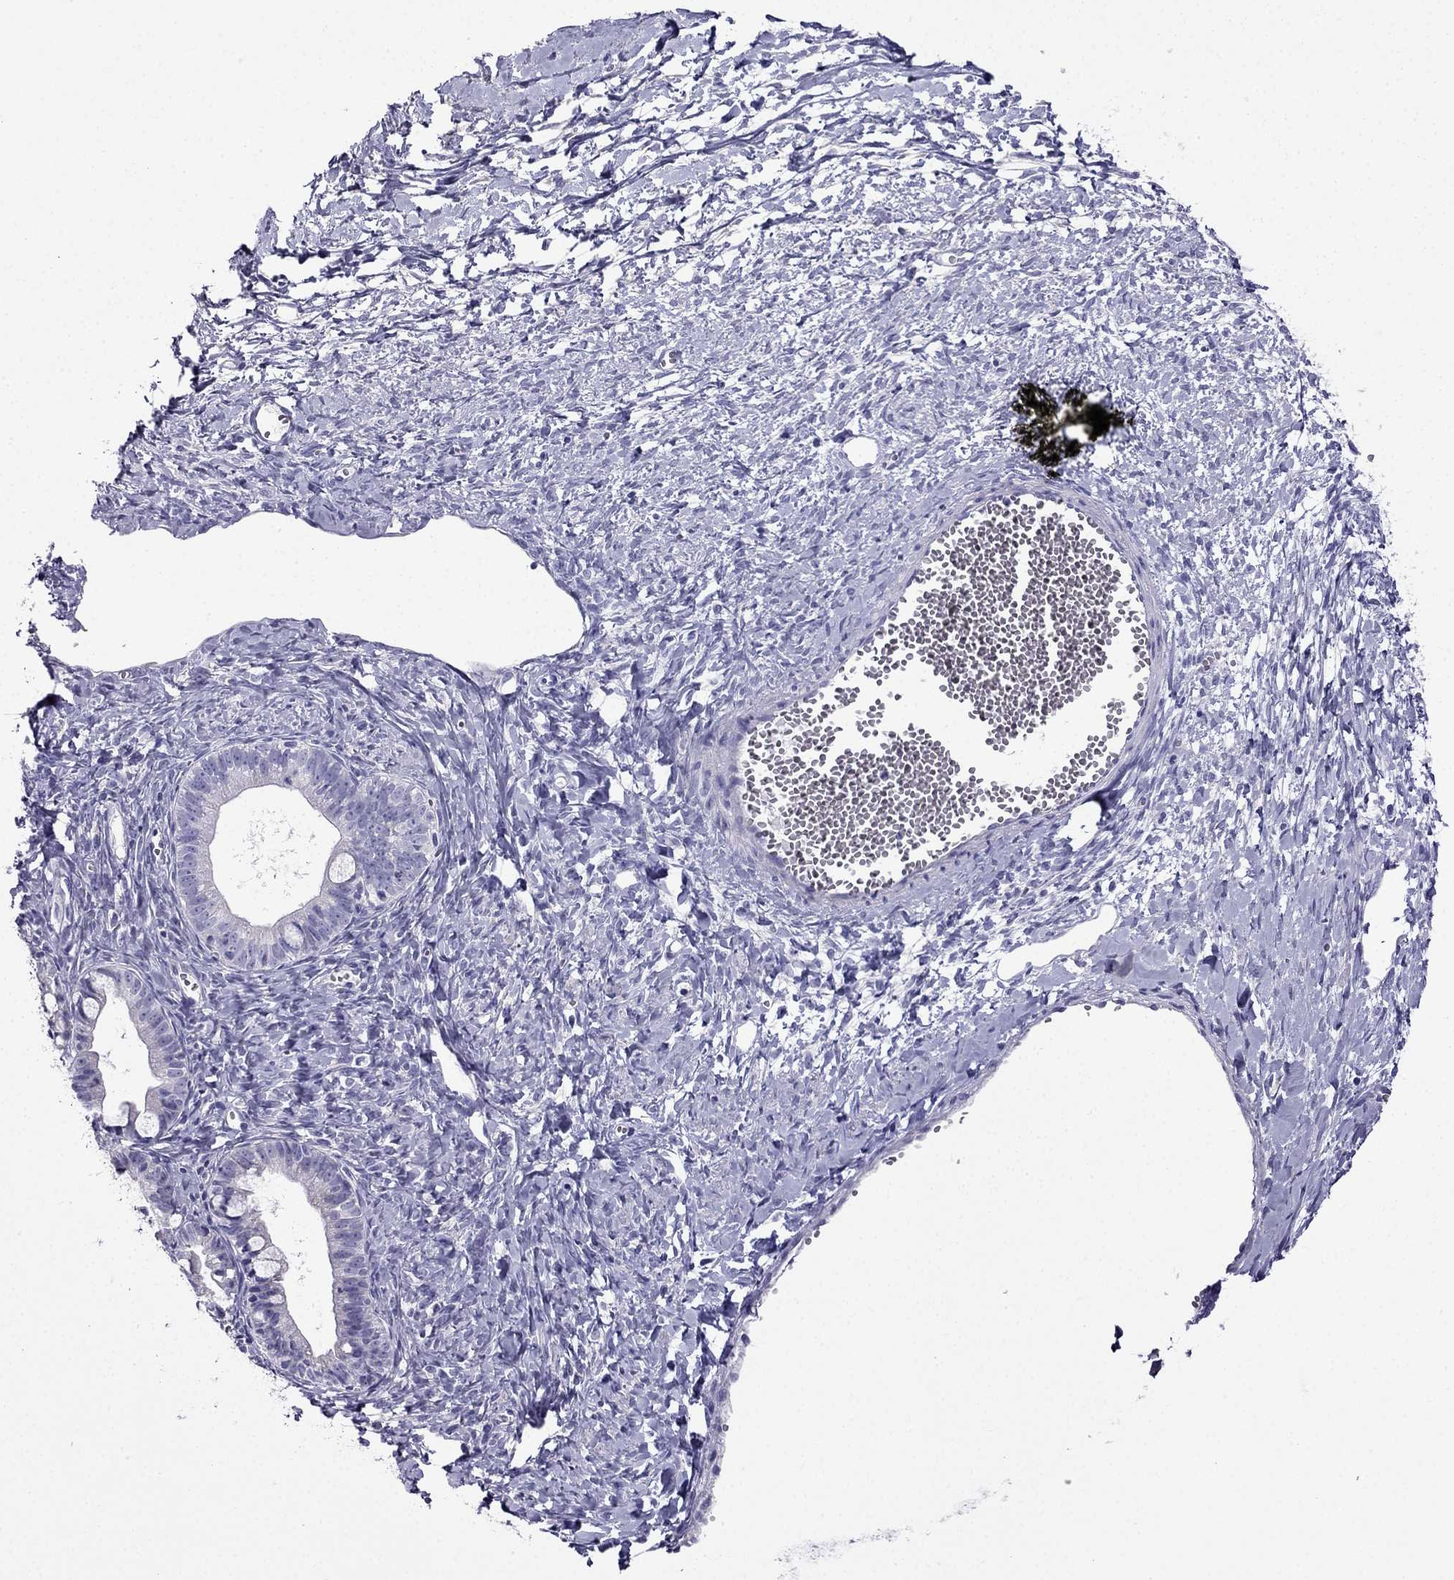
{"staining": {"intensity": "negative", "quantity": "none", "location": "none"}, "tissue": "ovarian cancer", "cell_type": "Tumor cells", "image_type": "cancer", "snomed": [{"axis": "morphology", "description": "Cystadenocarcinoma, mucinous, NOS"}, {"axis": "topography", "description": "Ovary"}], "caption": "Human ovarian cancer stained for a protein using immunohistochemistry (IHC) shows no expression in tumor cells.", "gene": "KIF5A", "patient": {"sex": "female", "age": 63}}